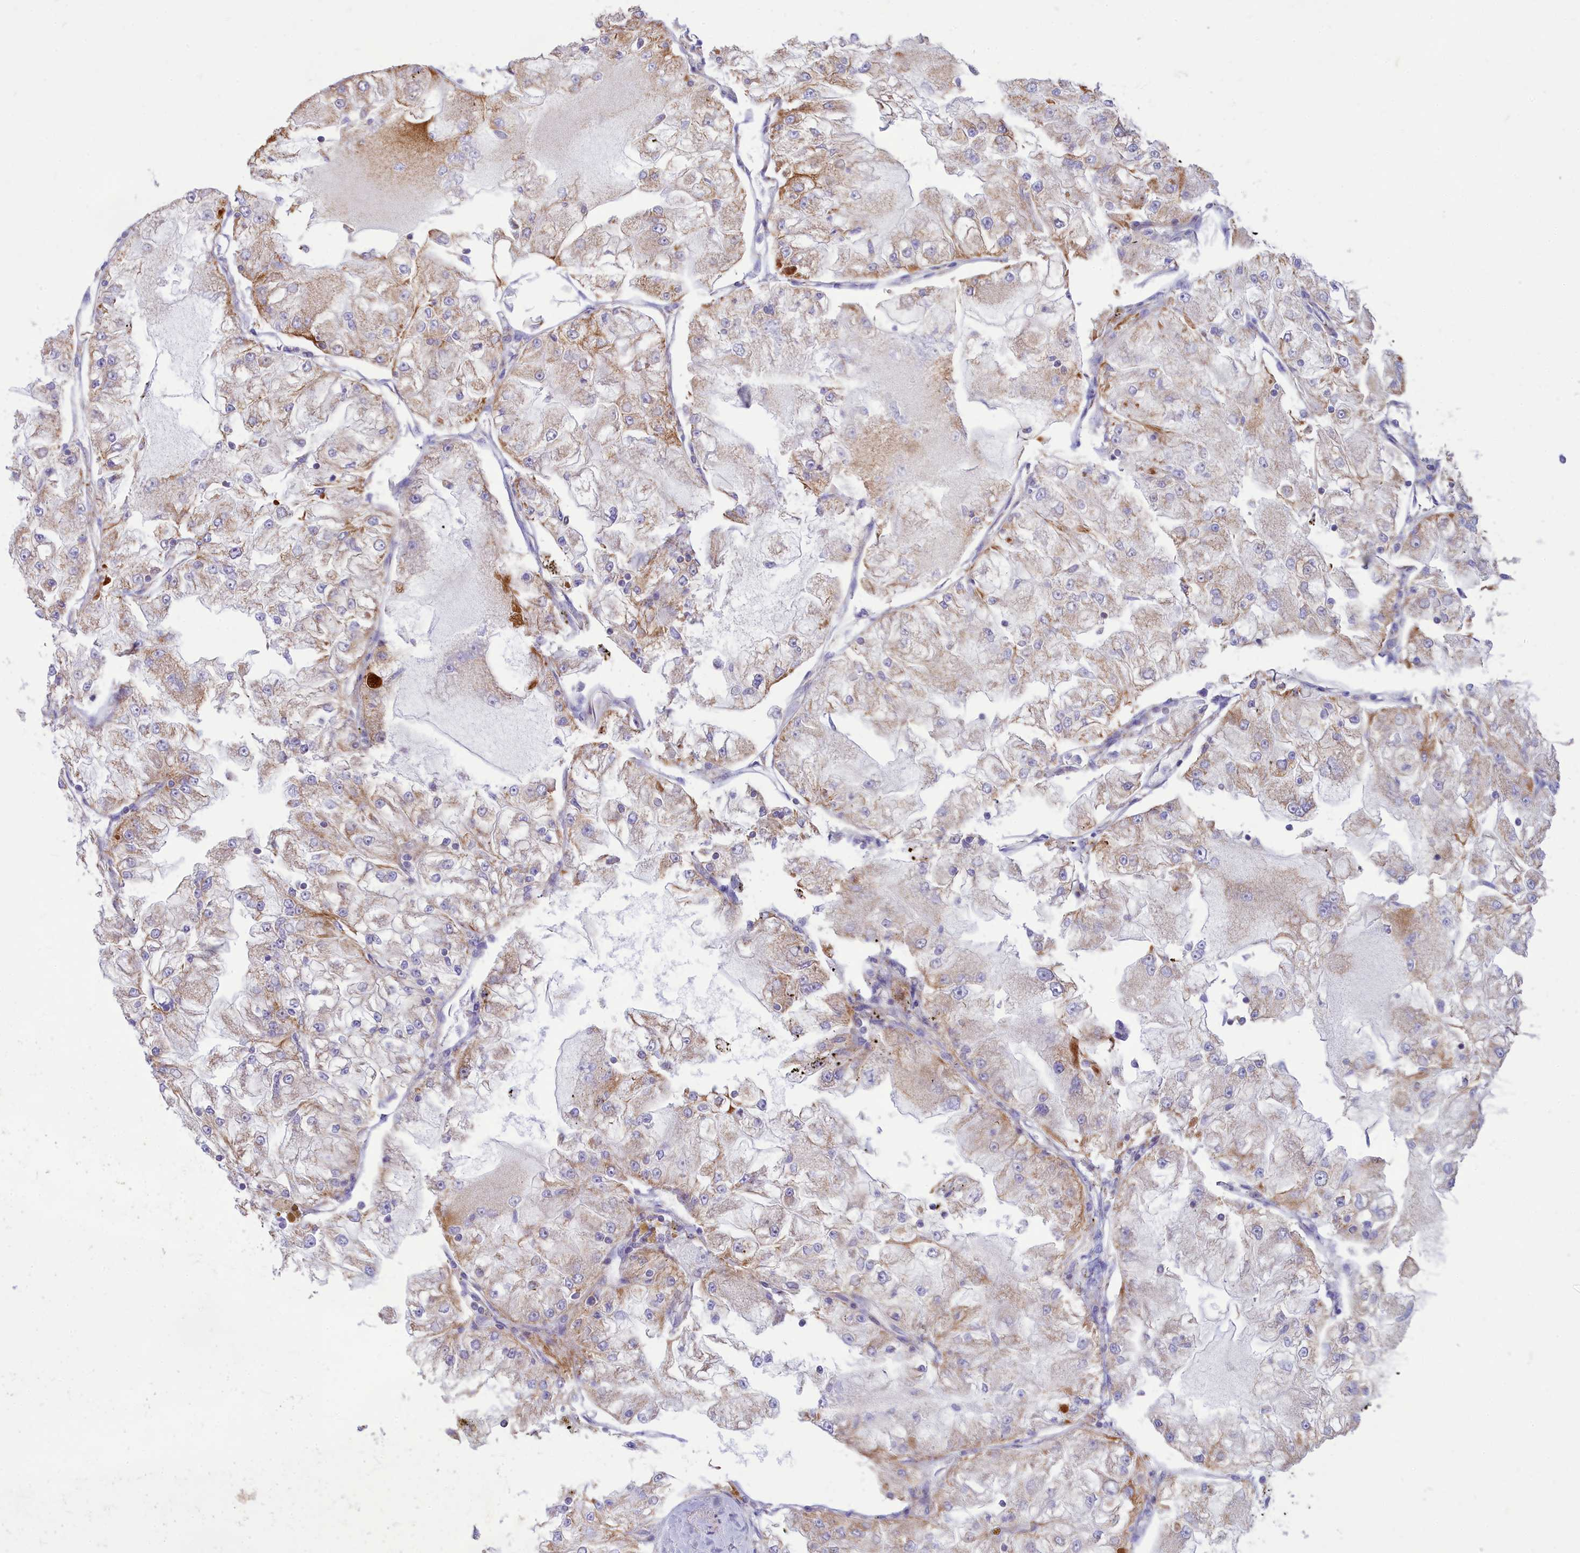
{"staining": {"intensity": "moderate", "quantity": "<25%", "location": "cytoplasmic/membranous"}, "tissue": "renal cancer", "cell_type": "Tumor cells", "image_type": "cancer", "snomed": [{"axis": "morphology", "description": "Adenocarcinoma, NOS"}, {"axis": "topography", "description": "Kidney"}], "caption": "Tumor cells reveal moderate cytoplasmic/membranous expression in approximately <25% of cells in renal adenocarcinoma.", "gene": "TMEM30B", "patient": {"sex": "female", "age": 72}}